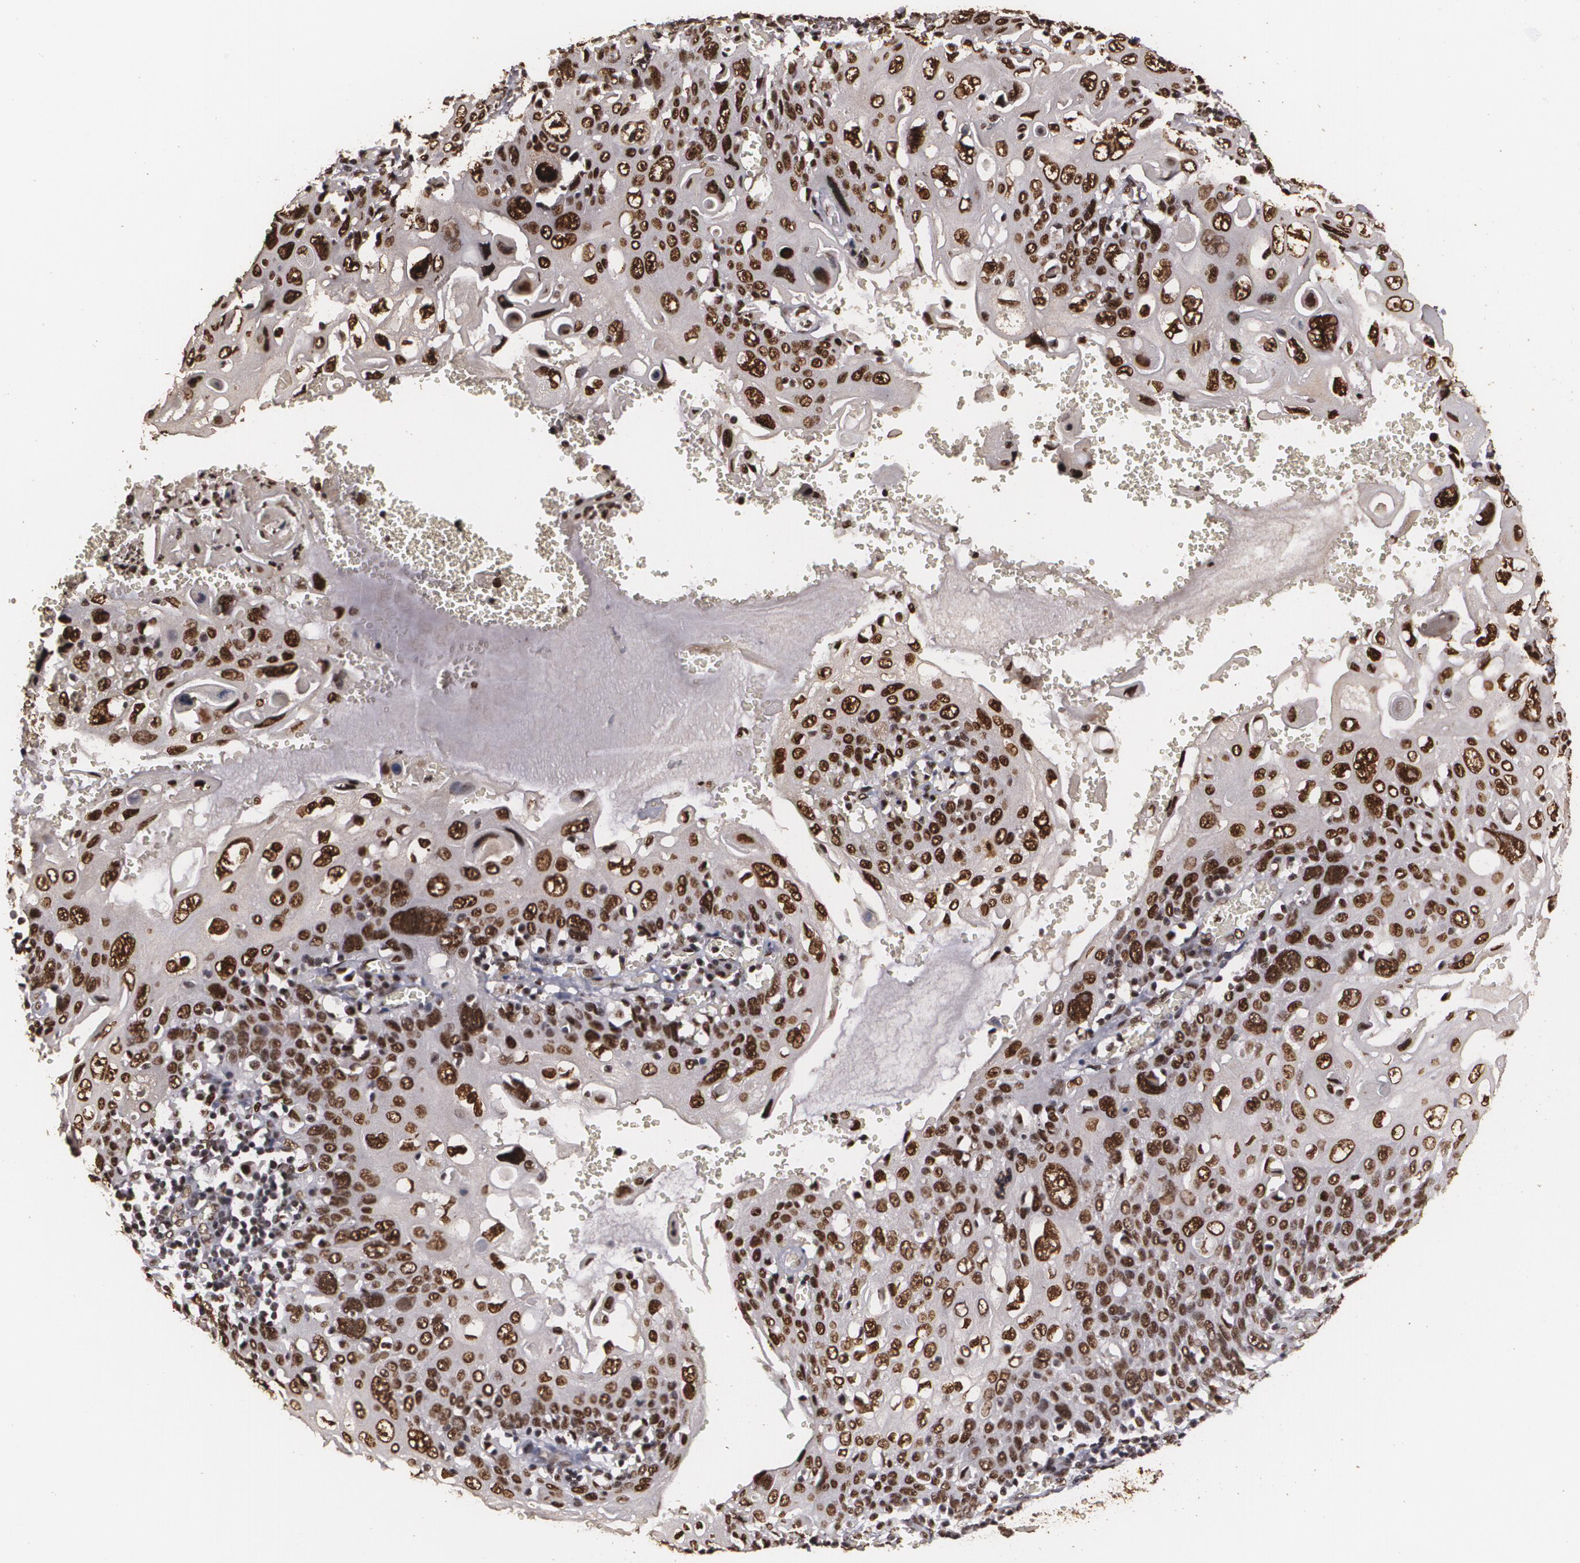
{"staining": {"intensity": "strong", "quantity": ">75%", "location": "nuclear"}, "tissue": "cervical cancer", "cell_type": "Tumor cells", "image_type": "cancer", "snomed": [{"axis": "morphology", "description": "Squamous cell carcinoma, NOS"}, {"axis": "topography", "description": "Cervix"}], "caption": "A high amount of strong nuclear expression is present in approximately >75% of tumor cells in cervical squamous cell carcinoma tissue. The protein of interest is shown in brown color, while the nuclei are stained blue.", "gene": "RCOR1", "patient": {"sex": "female", "age": 54}}